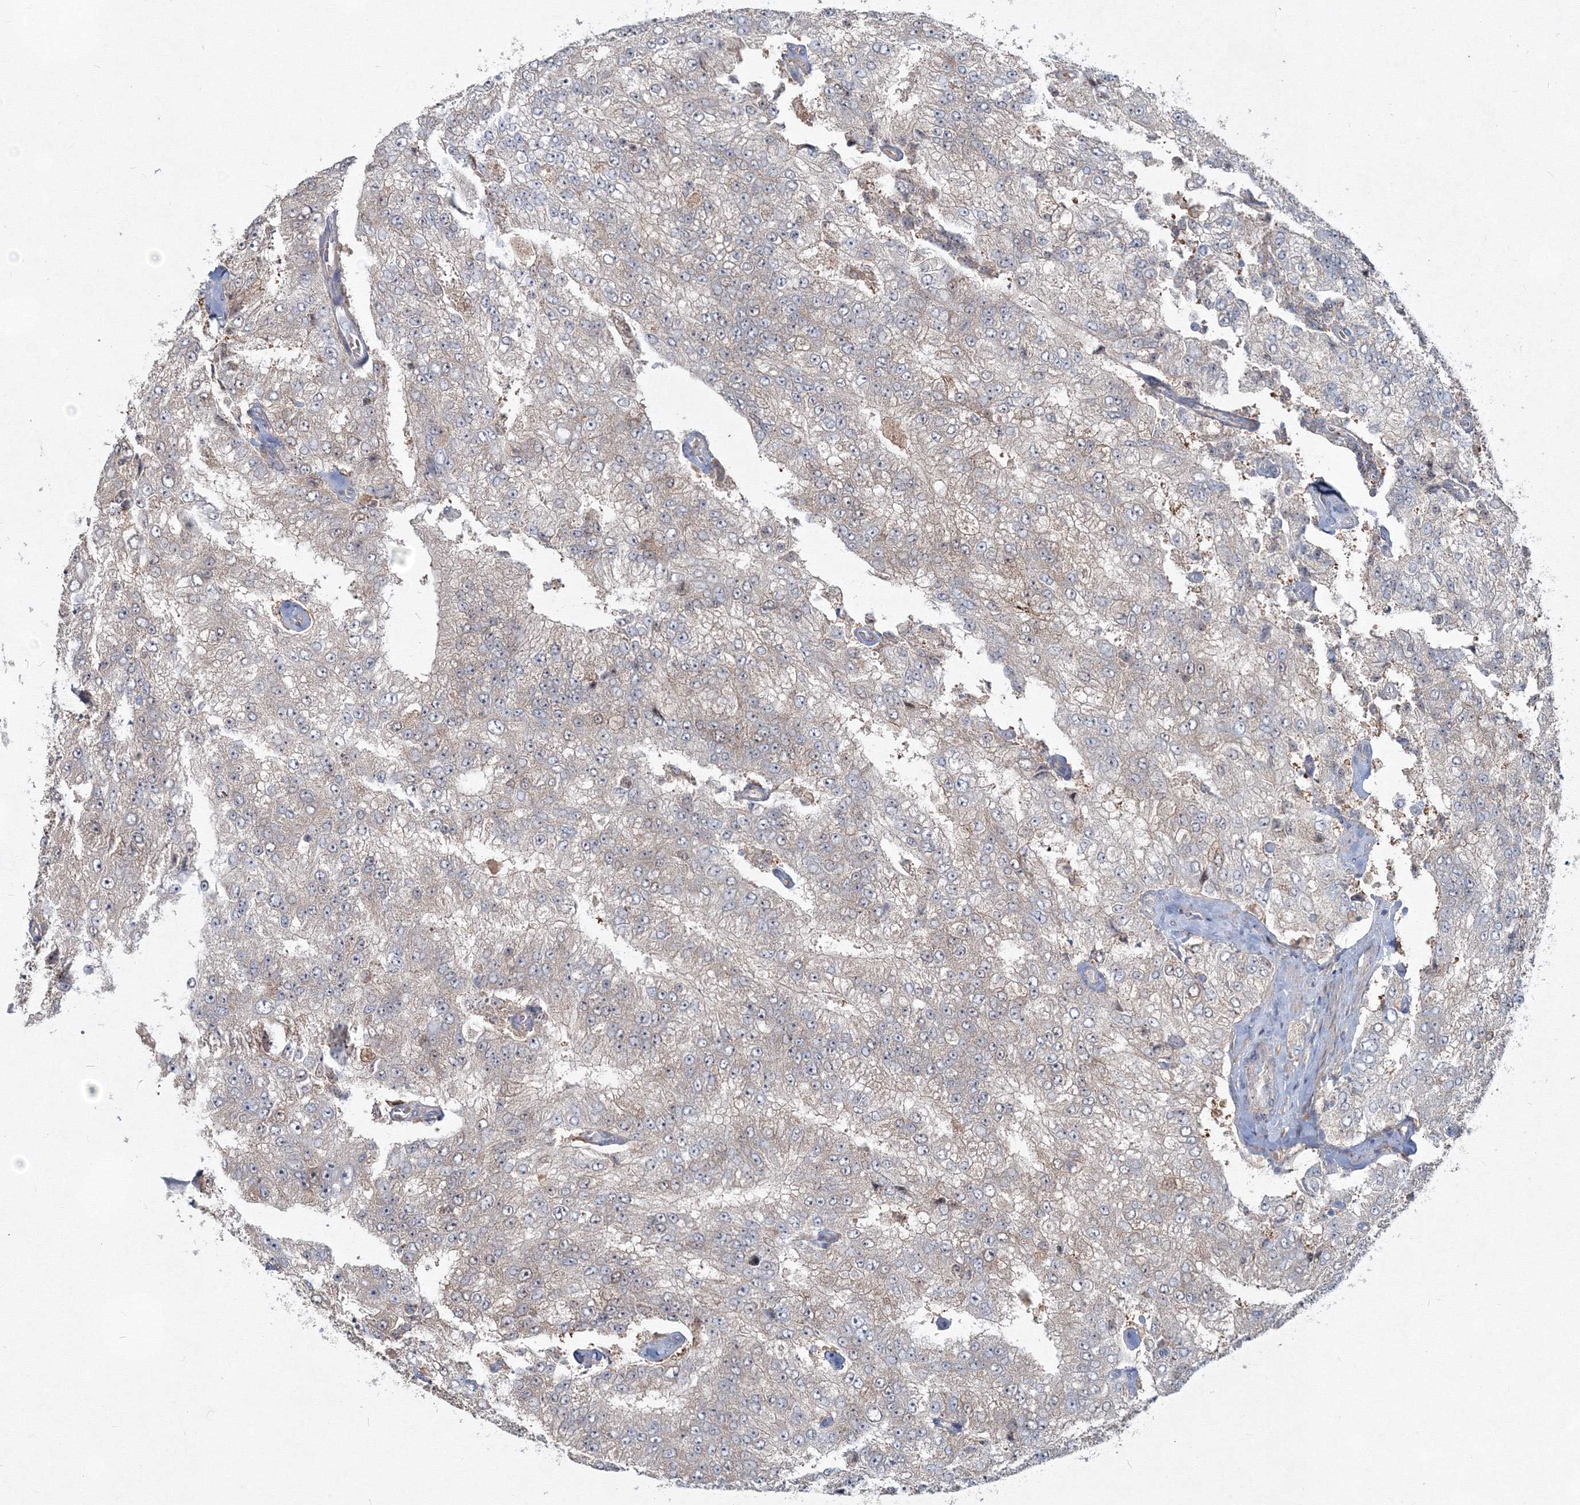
{"staining": {"intensity": "weak", "quantity": "<25%", "location": "cytoplasmic/membranous"}, "tissue": "prostate cancer", "cell_type": "Tumor cells", "image_type": "cancer", "snomed": [{"axis": "morphology", "description": "Adenocarcinoma, High grade"}, {"axis": "topography", "description": "Prostate"}], "caption": "DAB immunohistochemical staining of prostate cancer exhibits no significant positivity in tumor cells.", "gene": "MKRN2", "patient": {"sex": "male", "age": 58}}